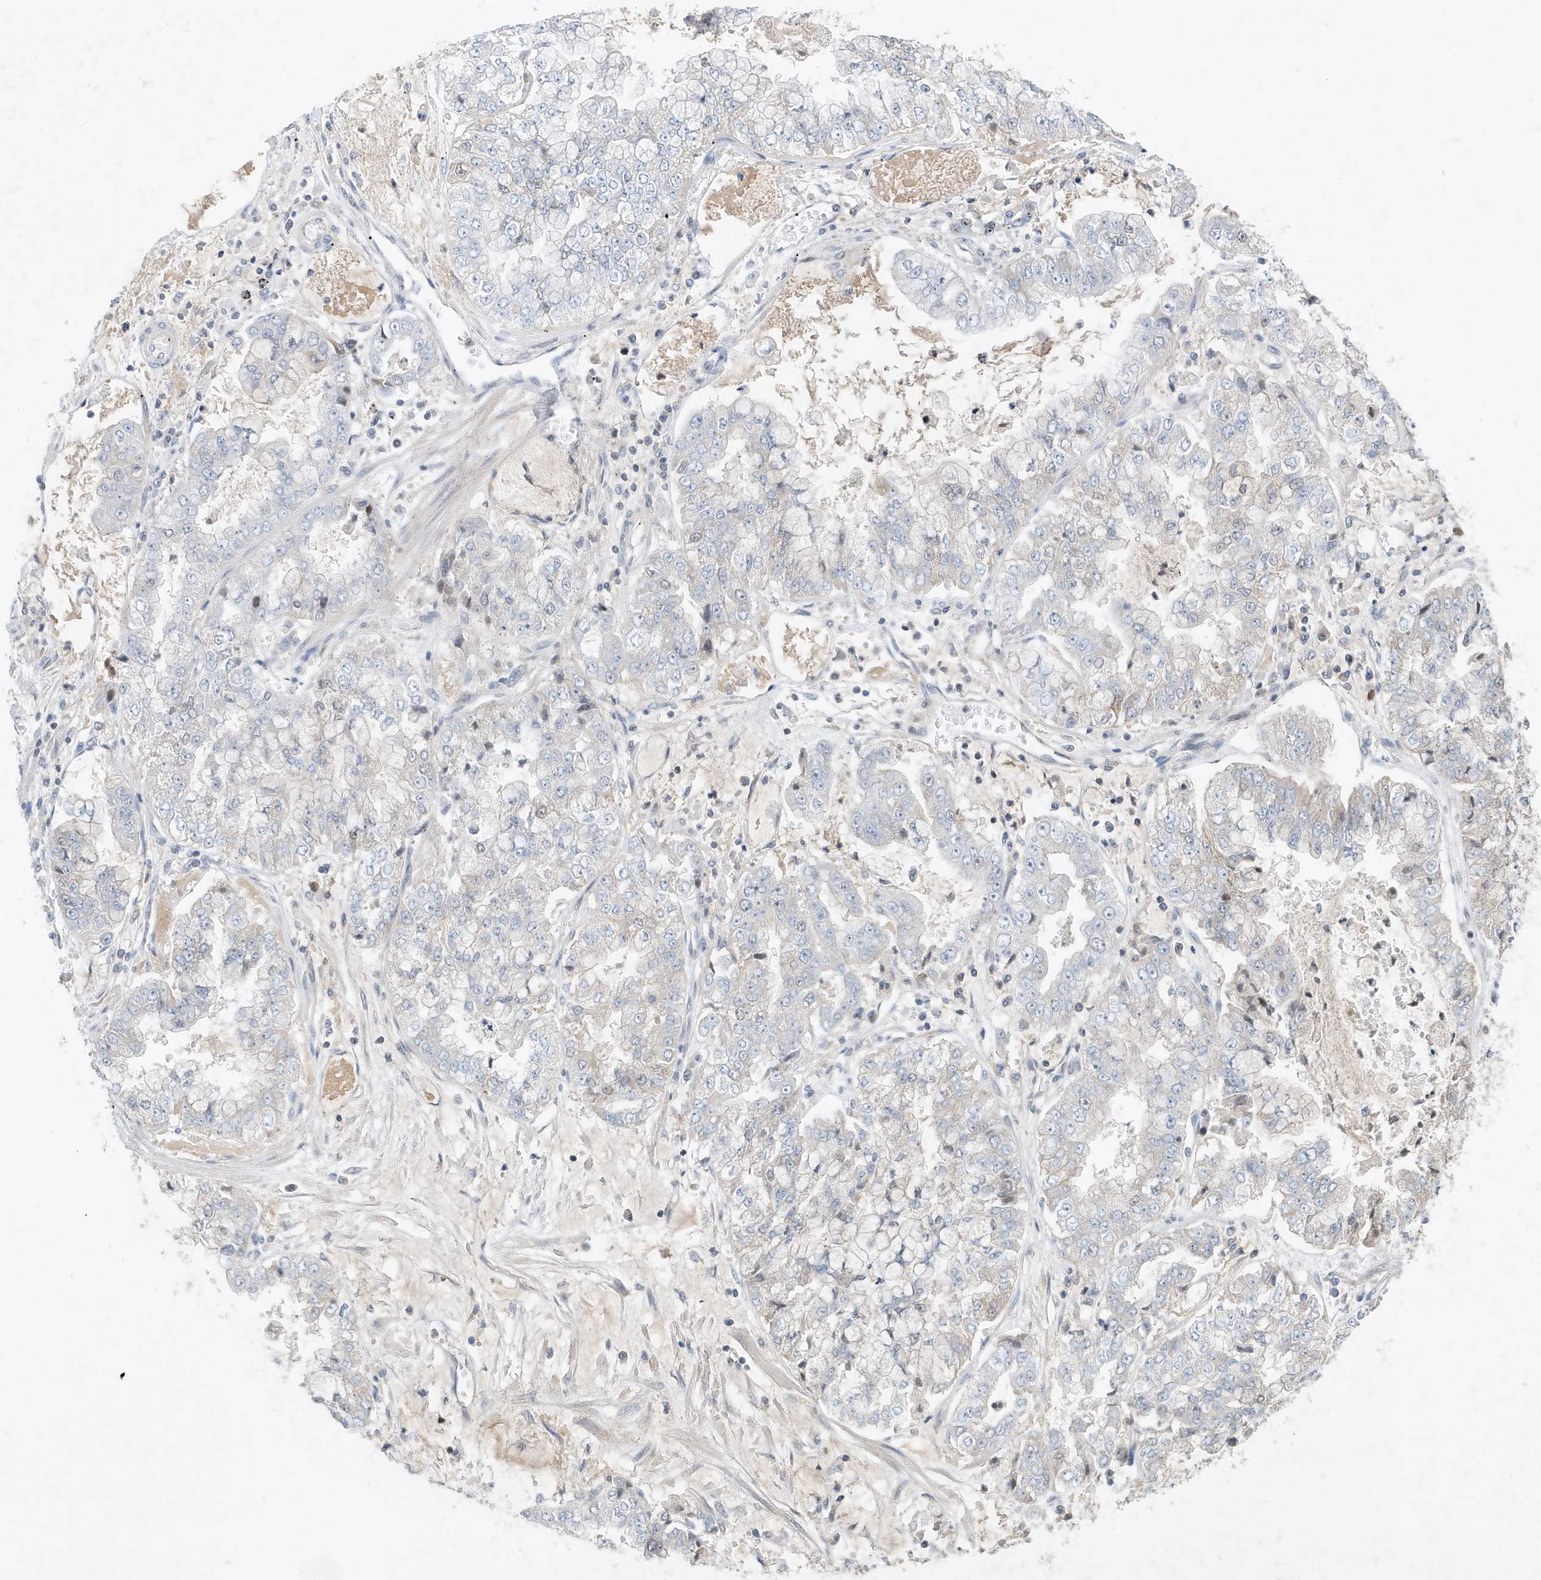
{"staining": {"intensity": "negative", "quantity": "none", "location": "none"}, "tissue": "stomach cancer", "cell_type": "Tumor cells", "image_type": "cancer", "snomed": [{"axis": "morphology", "description": "Adenocarcinoma, NOS"}, {"axis": "topography", "description": "Stomach"}], "caption": "Stomach cancer stained for a protein using IHC reveals no positivity tumor cells.", "gene": "MAST3", "patient": {"sex": "male", "age": 76}}